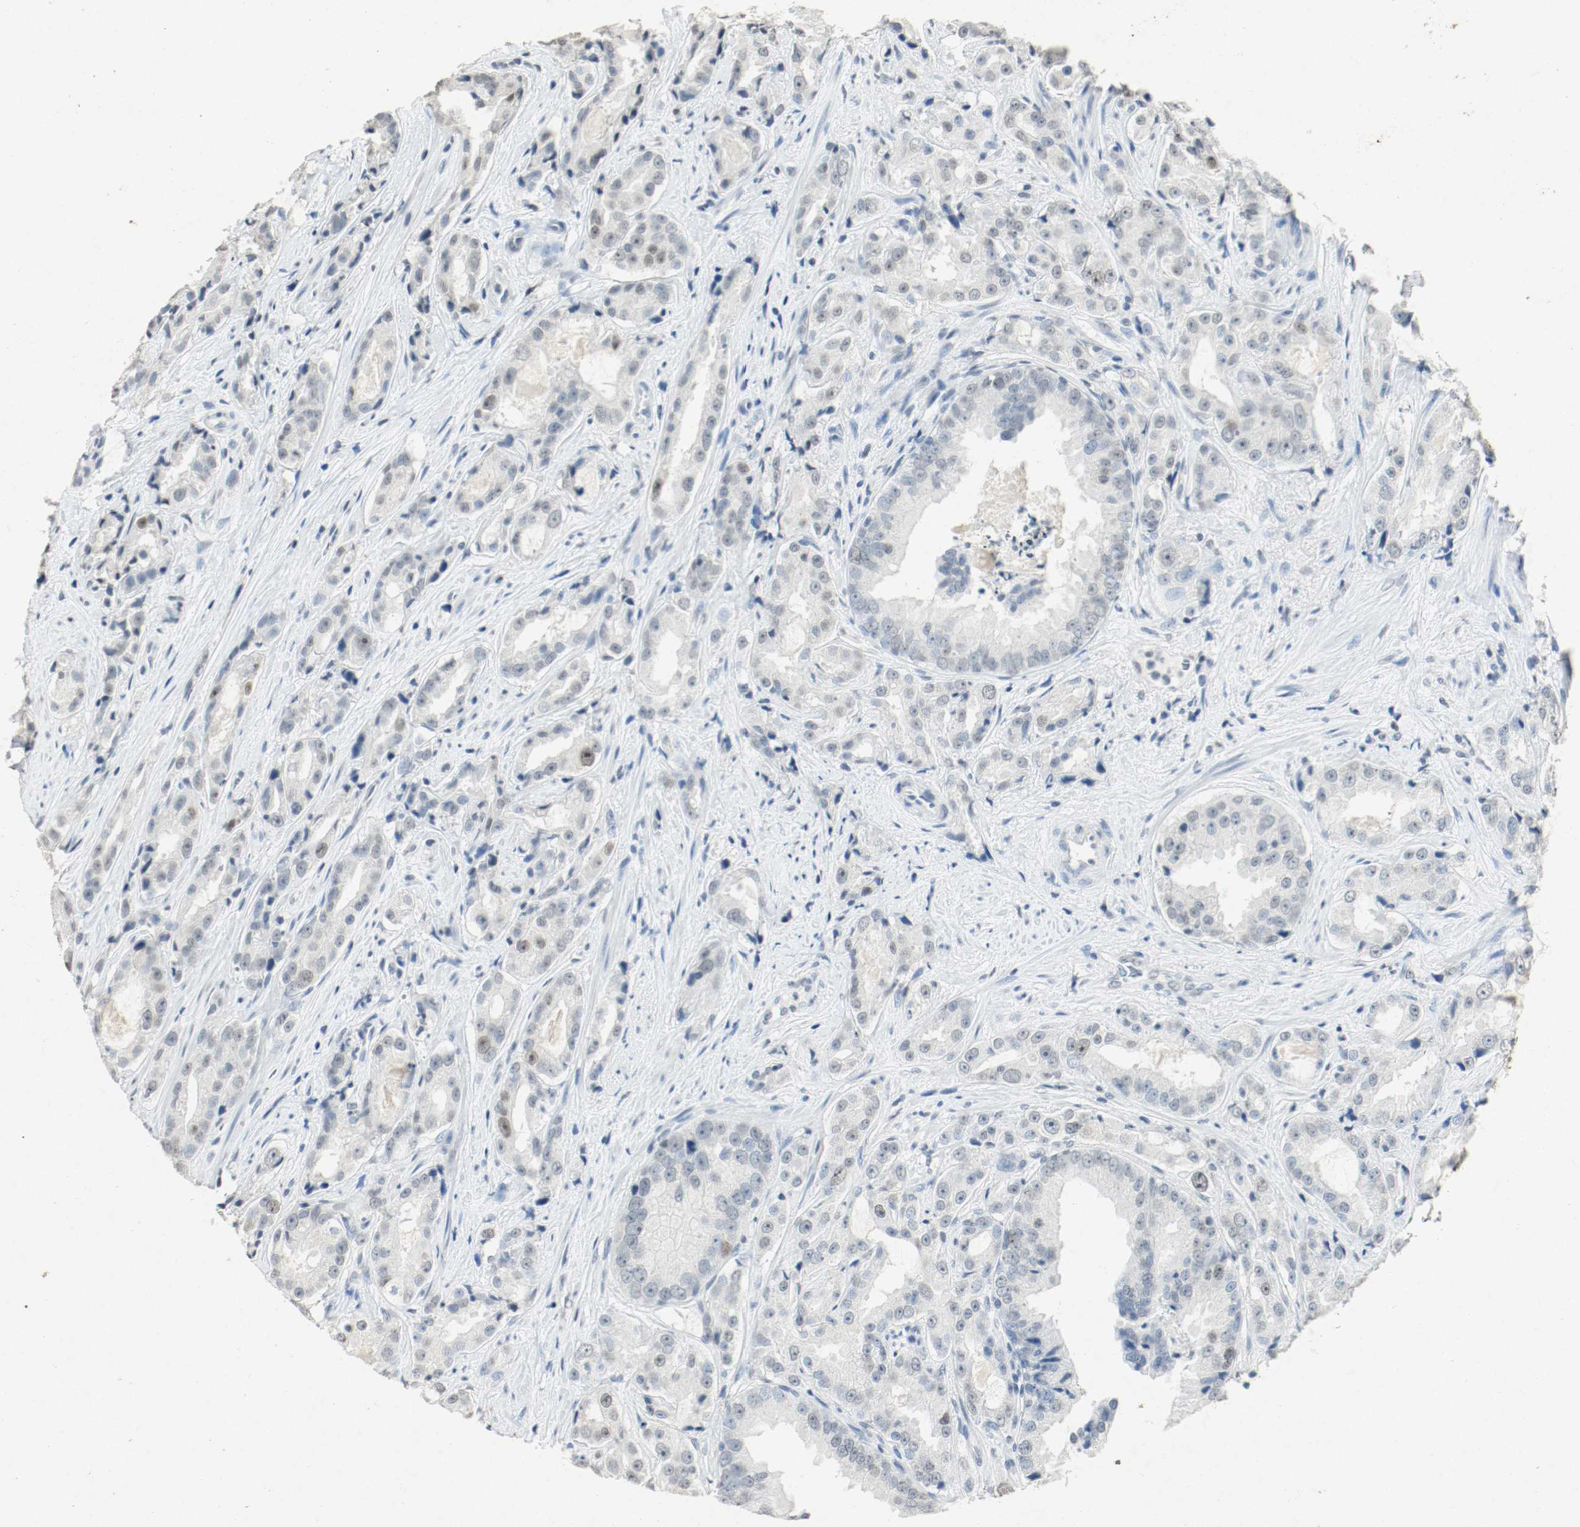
{"staining": {"intensity": "negative", "quantity": "none", "location": "none"}, "tissue": "prostate cancer", "cell_type": "Tumor cells", "image_type": "cancer", "snomed": [{"axis": "morphology", "description": "Adenocarcinoma, High grade"}, {"axis": "topography", "description": "Prostate"}], "caption": "High power microscopy micrograph of an IHC histopathology image of high-grade adenocarcinoma (prostate), revealing no significant expression in tumor cells. (IHC, brightfield microscopy, high magnification).", "gene": "DNMT1", "patient": {"sex": "male", "age": 73}}